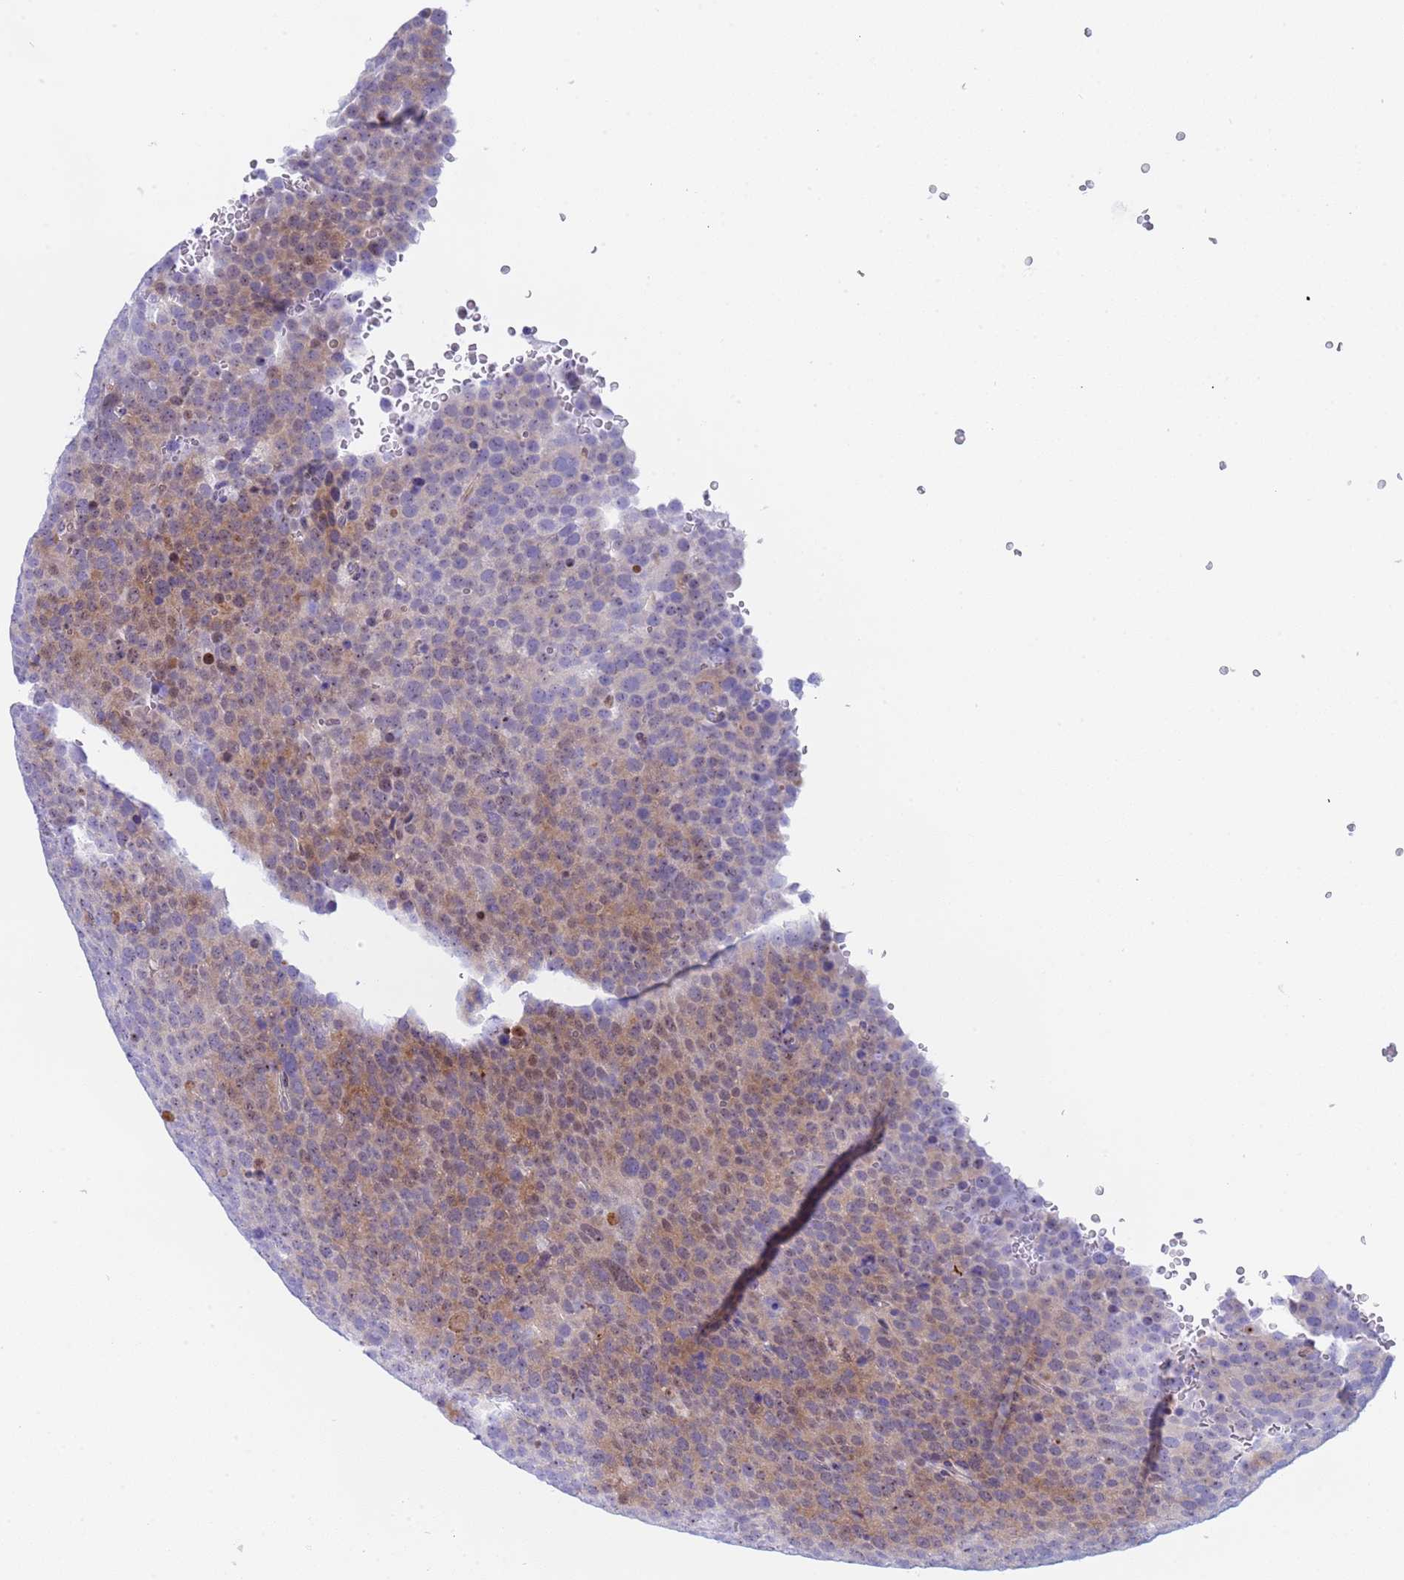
{"staining": {"intensity": "moderate", "quantity": "<25%", "location": "cytoplasmic/membranous,nuclear"}, "tissue": "testis cancer", "cell_type": "Tumor cells", "image_type": "cancer", "snomed": [{"axis": "morphology", "description": "Seminoma, NOS"}, {"axis": "topography", "description": "Testis"}], "caption": "Immunohistochemistry staining of testis cancer (seminoma), which demonstrates low levels of moderate cytoplasmic/membranous and nuclear positivity in approximately <25% of tumor cells indicating moderate cytoplasmic/membranous and nuclear protein staining. The staining was performed using DAB (3,3'-diaminobenzidine) (brown) for protein detection and nuclei were counterstained in hematoxylin (blue).", "gene": "POP5", "patient": {"sex": "male", "age": 71}}